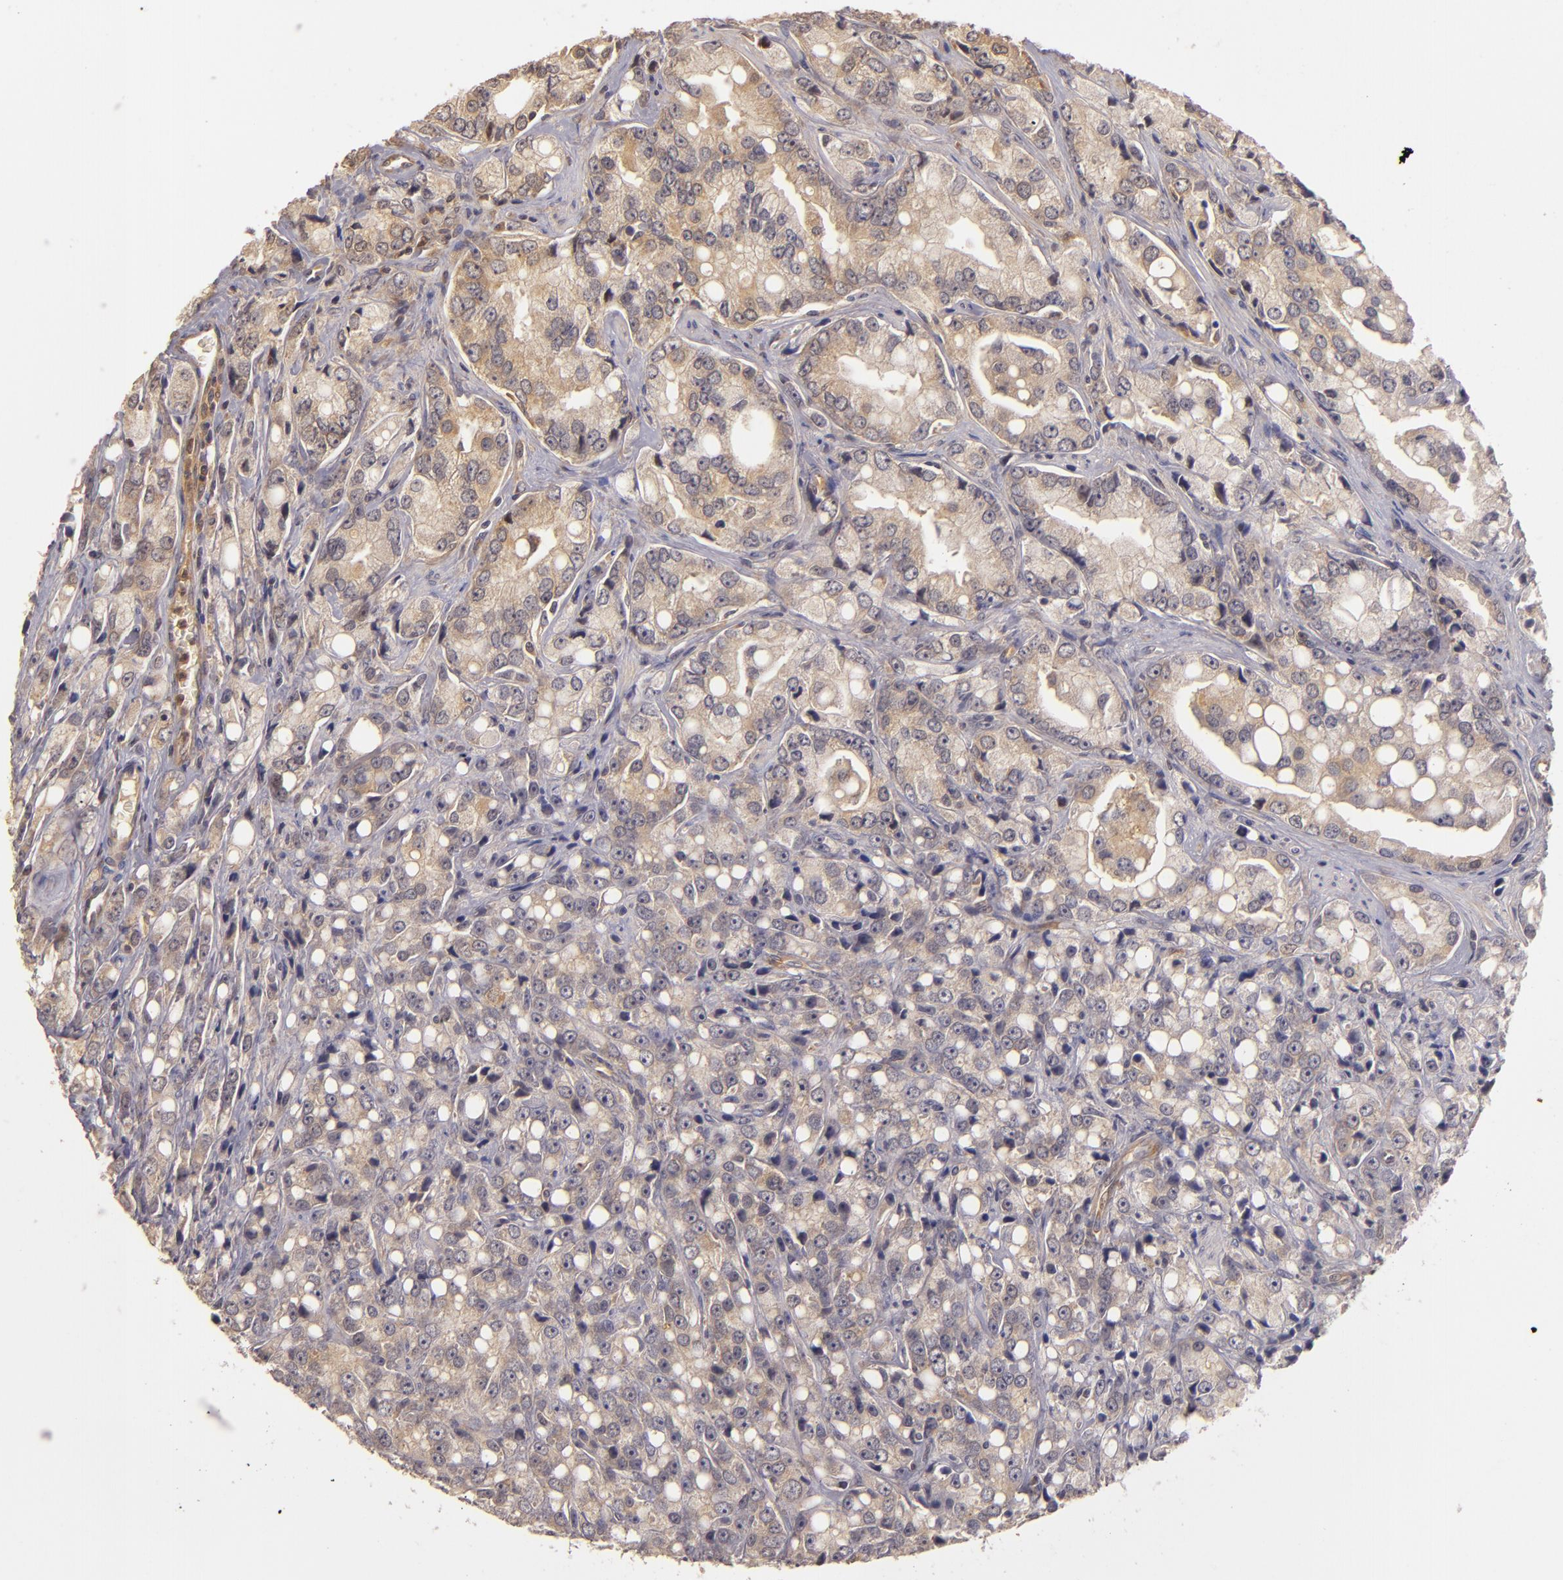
{"staining": {"intensity": "strong", "quantity": ">75%", "location": "cytoplasmic/membranous"}, "tissue": "prostate cancer", "cell_type": "Tumor cells", "image_type": "cancer", "snomed": [{"axis": "morphology", "description": "Adenocarcinoma, High grade"}, {"axis": "topography", "description": "Prostate"}], "caption": "Prostate adenocarcinoma (high-grade) stained with a brown dye displays strong cytoplasmic/membranous positive expression in approximately >75% of tumor cells.", "gene": "PRKCD", "patient": {"sex": "male", "age": 67}}